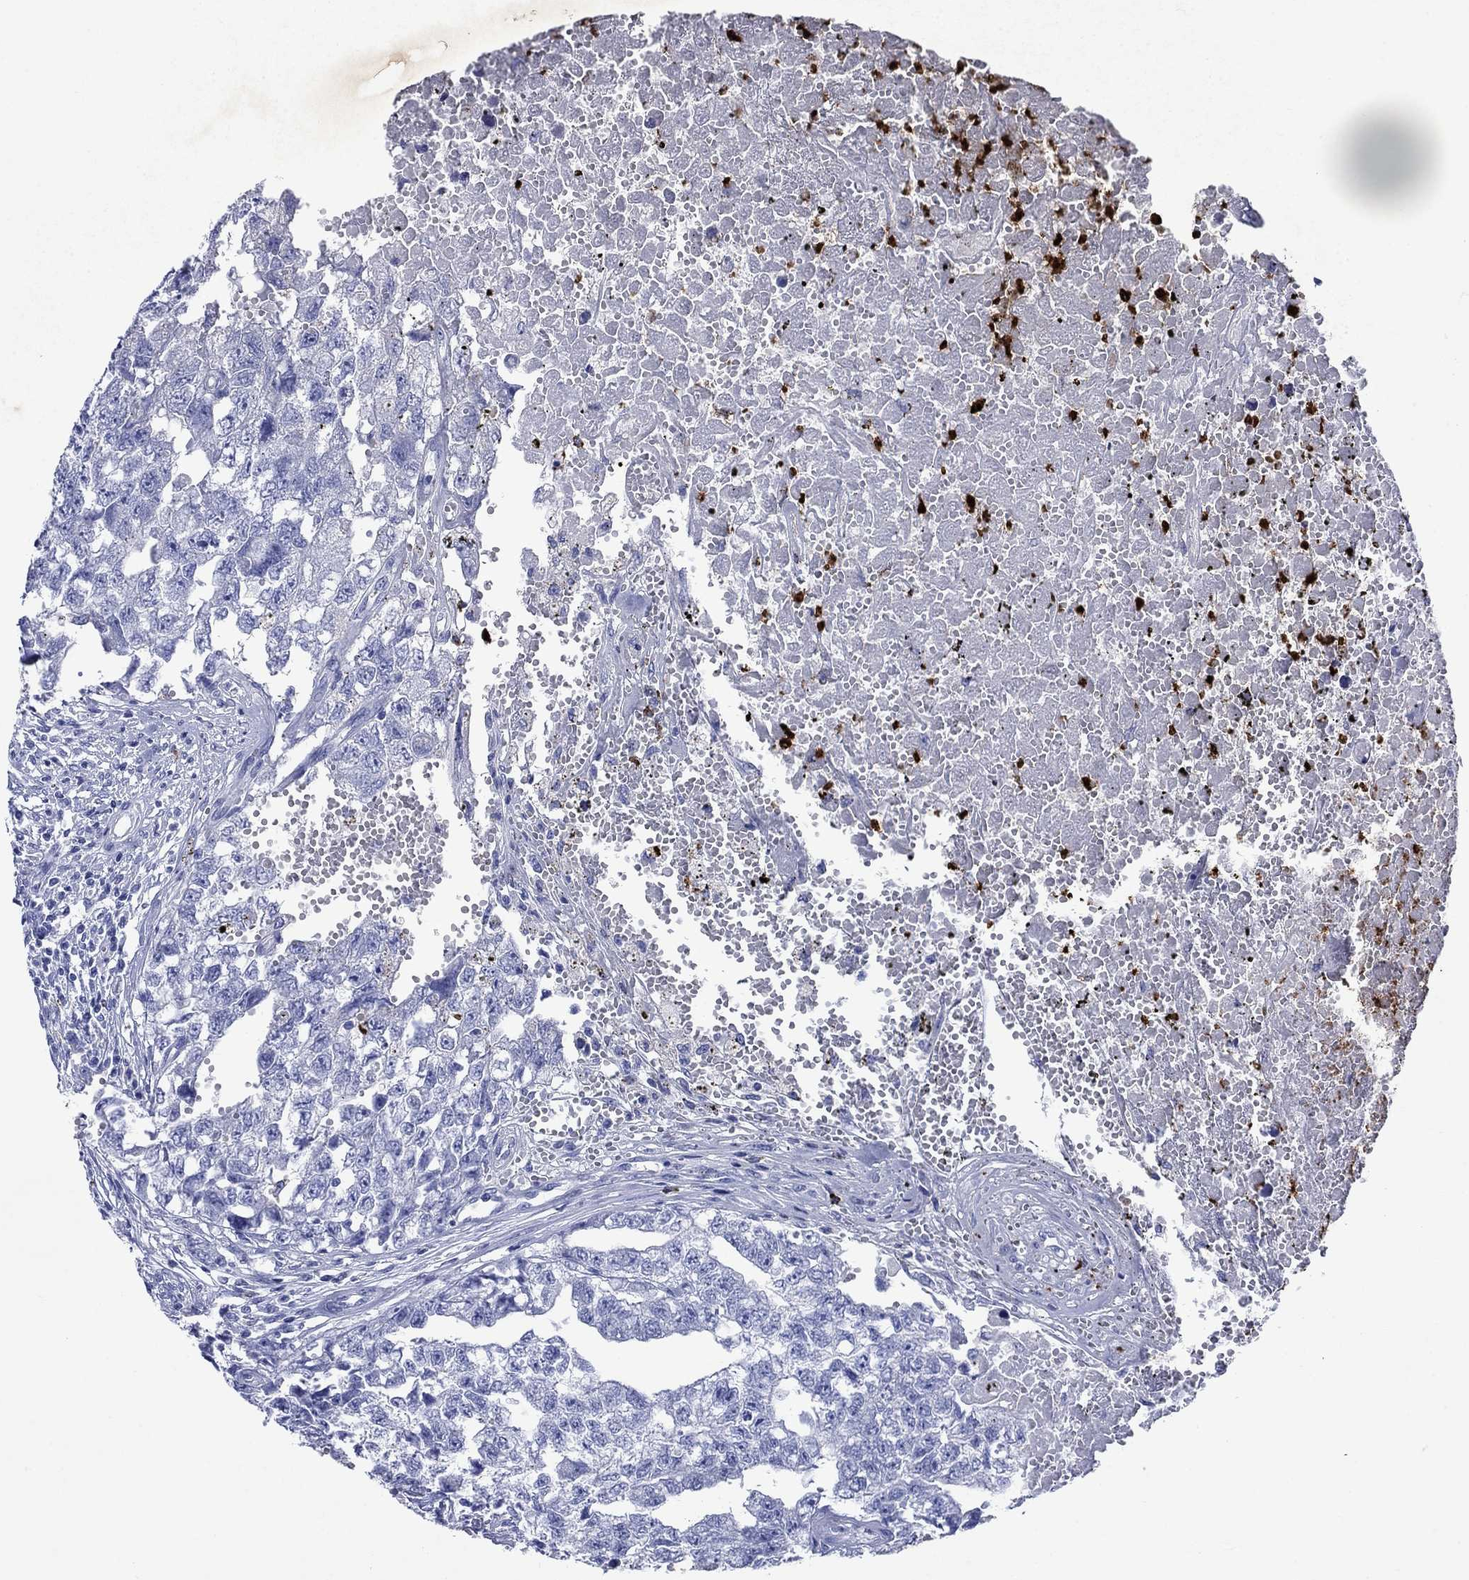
{"staining": {"intensity": "negative", "quantity": "none", "location": "none"}, "tissue": "testis cancer", "cell_type": "Tumor cells", "image_type": "cancer", "snomed": [{"axis": "morphology", "description": "Seminoma, NOS"}, {"axis": "morphology", "description": "Carcinoma, Embryonal, NOS"}, {"axis": "topography", "description": "Testis"}], "caption": "High power microscopy photomicrograph of an immunohistochemistry (IHC) photomicrograph of testis embryonal carcinoma, revealing no significant expression in tumor cells. (DAB (3,3'-diaminobenzidine) immunohistochemistry visualized using brightfield microscopy, high magnification).", "gene": "AZU1", "patient": {"sex": "male", "age": 22}}